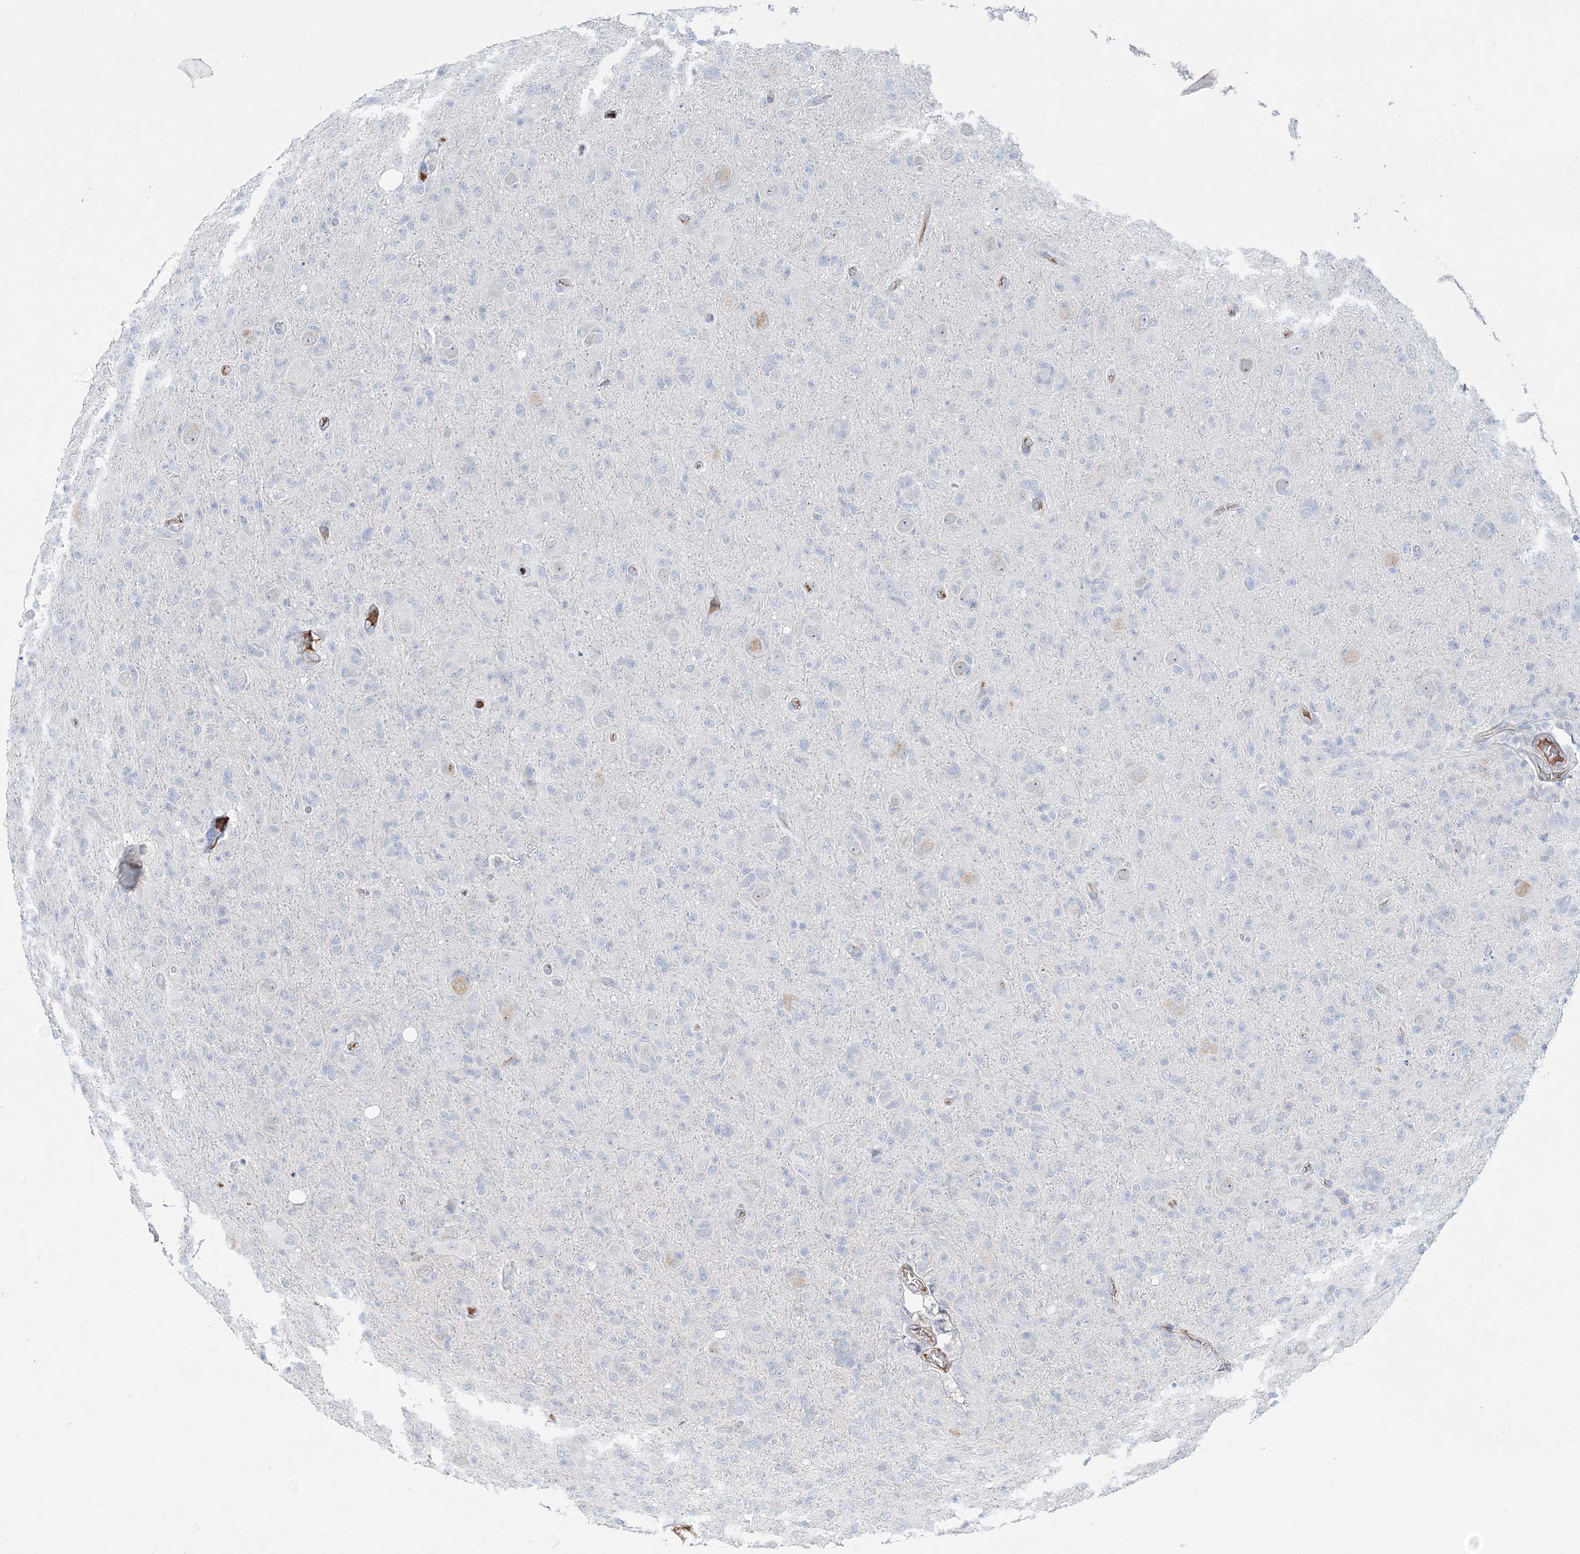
{"staining": {"intensity": "negative", "quantity": "none", "location": "none"}, "tissue": "glioma", "cell_type": "Tumor cells", "image_type": "cancer", "snomed": [{"axis": "morphology", "description": "Glioma, malignant, High grade"}, {"axis": "topography", "description": "Brain"}], "caption": "Malignant glioma (high-grade) stained for a protein using immunohistochemistry (IHC) reveals no staining tumor cells.", "gene": "DNAH5", "patient": {"sex": "female", "age": 57}}